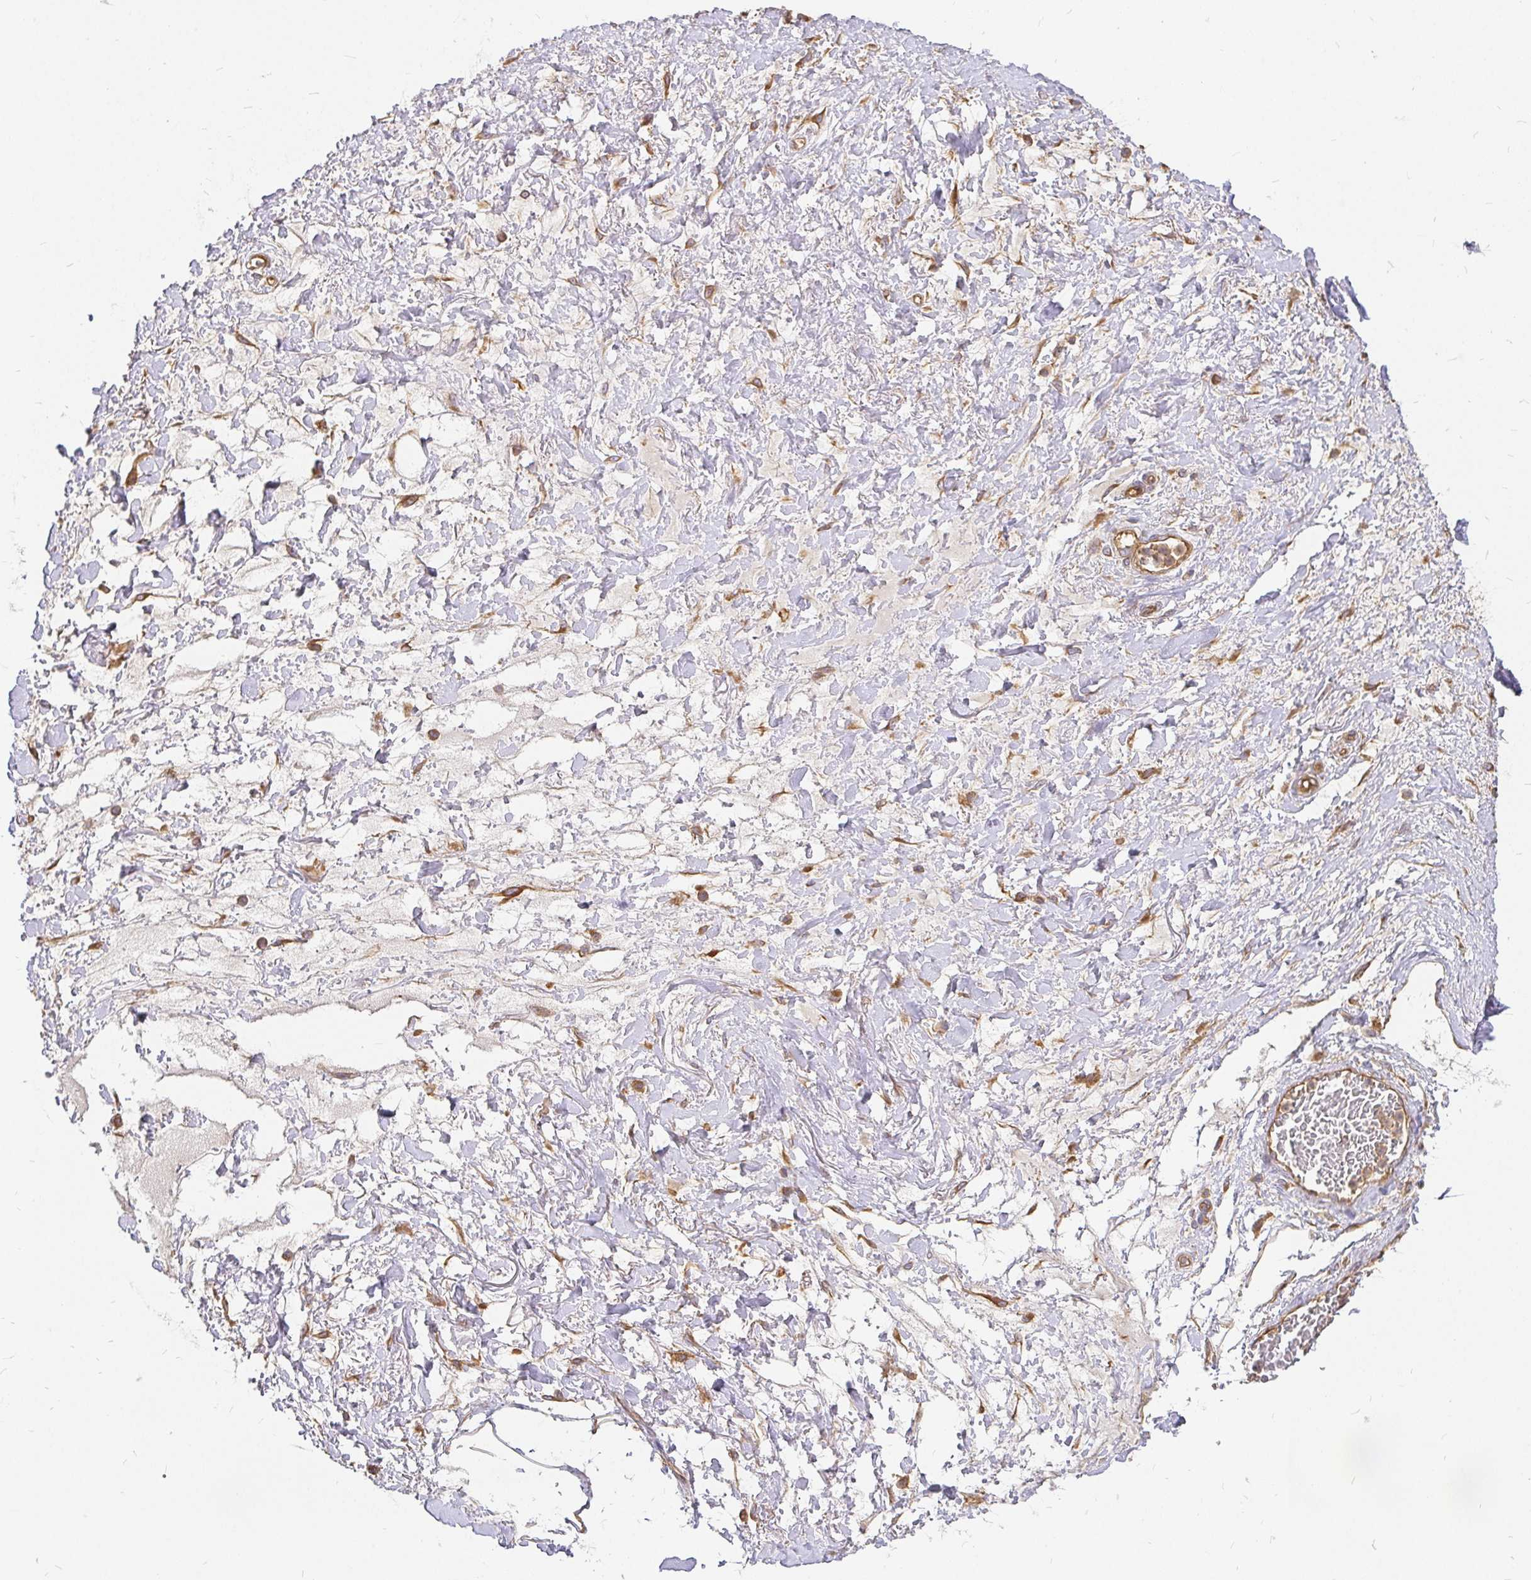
{"staining": {"intensity": "moderate", "quantity": "25%-75%", "location": "cytoplasmic/membranous"}, "tissue": "adipose tissue", "cell_type": "Adipocytes", "image_type": "normal", "snomed": [{"axis": "morphology", "description": "Normal tissue, NOS"}, {"axis": "topography", "description": "Vagina"}, {"axis": "topography", "description": "Peripheral nerve tissue"}], "caption": "Immunohistochemistry of benign adipose tissue displays medium levels of moderate cytoplasmic/membranous staining in about 25%-75% of adipocytes. (DAB IHC with brightfield microscopy, high magnification).", "gene": "KIF5B", "patient": {"sex": "female", "age": 71}}